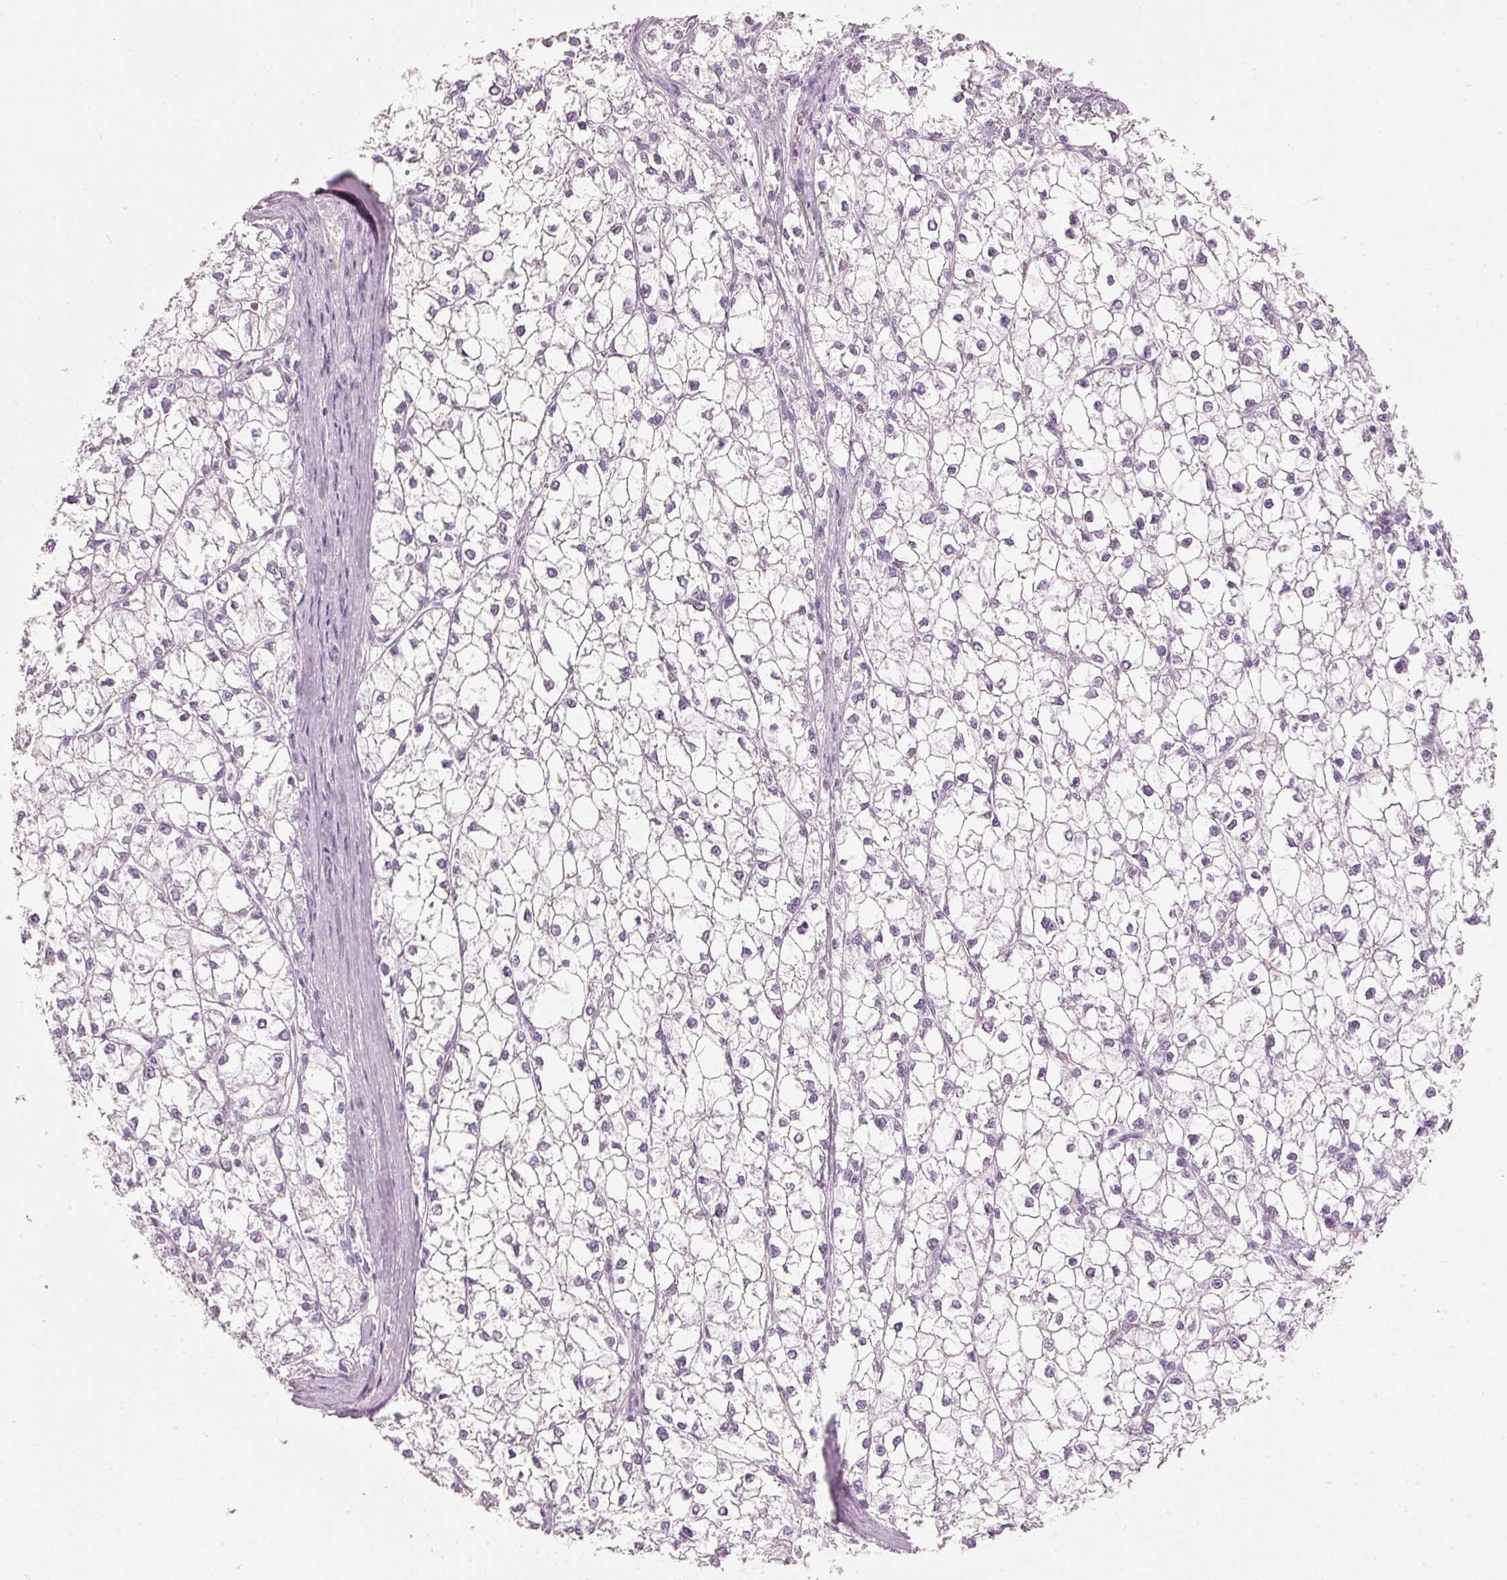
{"staining": {"intensity": "negative", "quantity": "none", "location": "none"}, "tissue": "liver cancer", "cell_type": "Tumor cells", "image_type": "cancer", "snomed": [{"axis": "morphology", "description": "Carcinoma, Hepatocellular, NOS"}, {"axis": "topography", "description": "Liver"}], "caption": "The immunohistochemistry photomicrograph has no significant expression in tumor cells of hepatocellular carcinoma (liver) tissue.", "gene": "PDXDC1", "patient": {"sex": "female", "age": 43}}